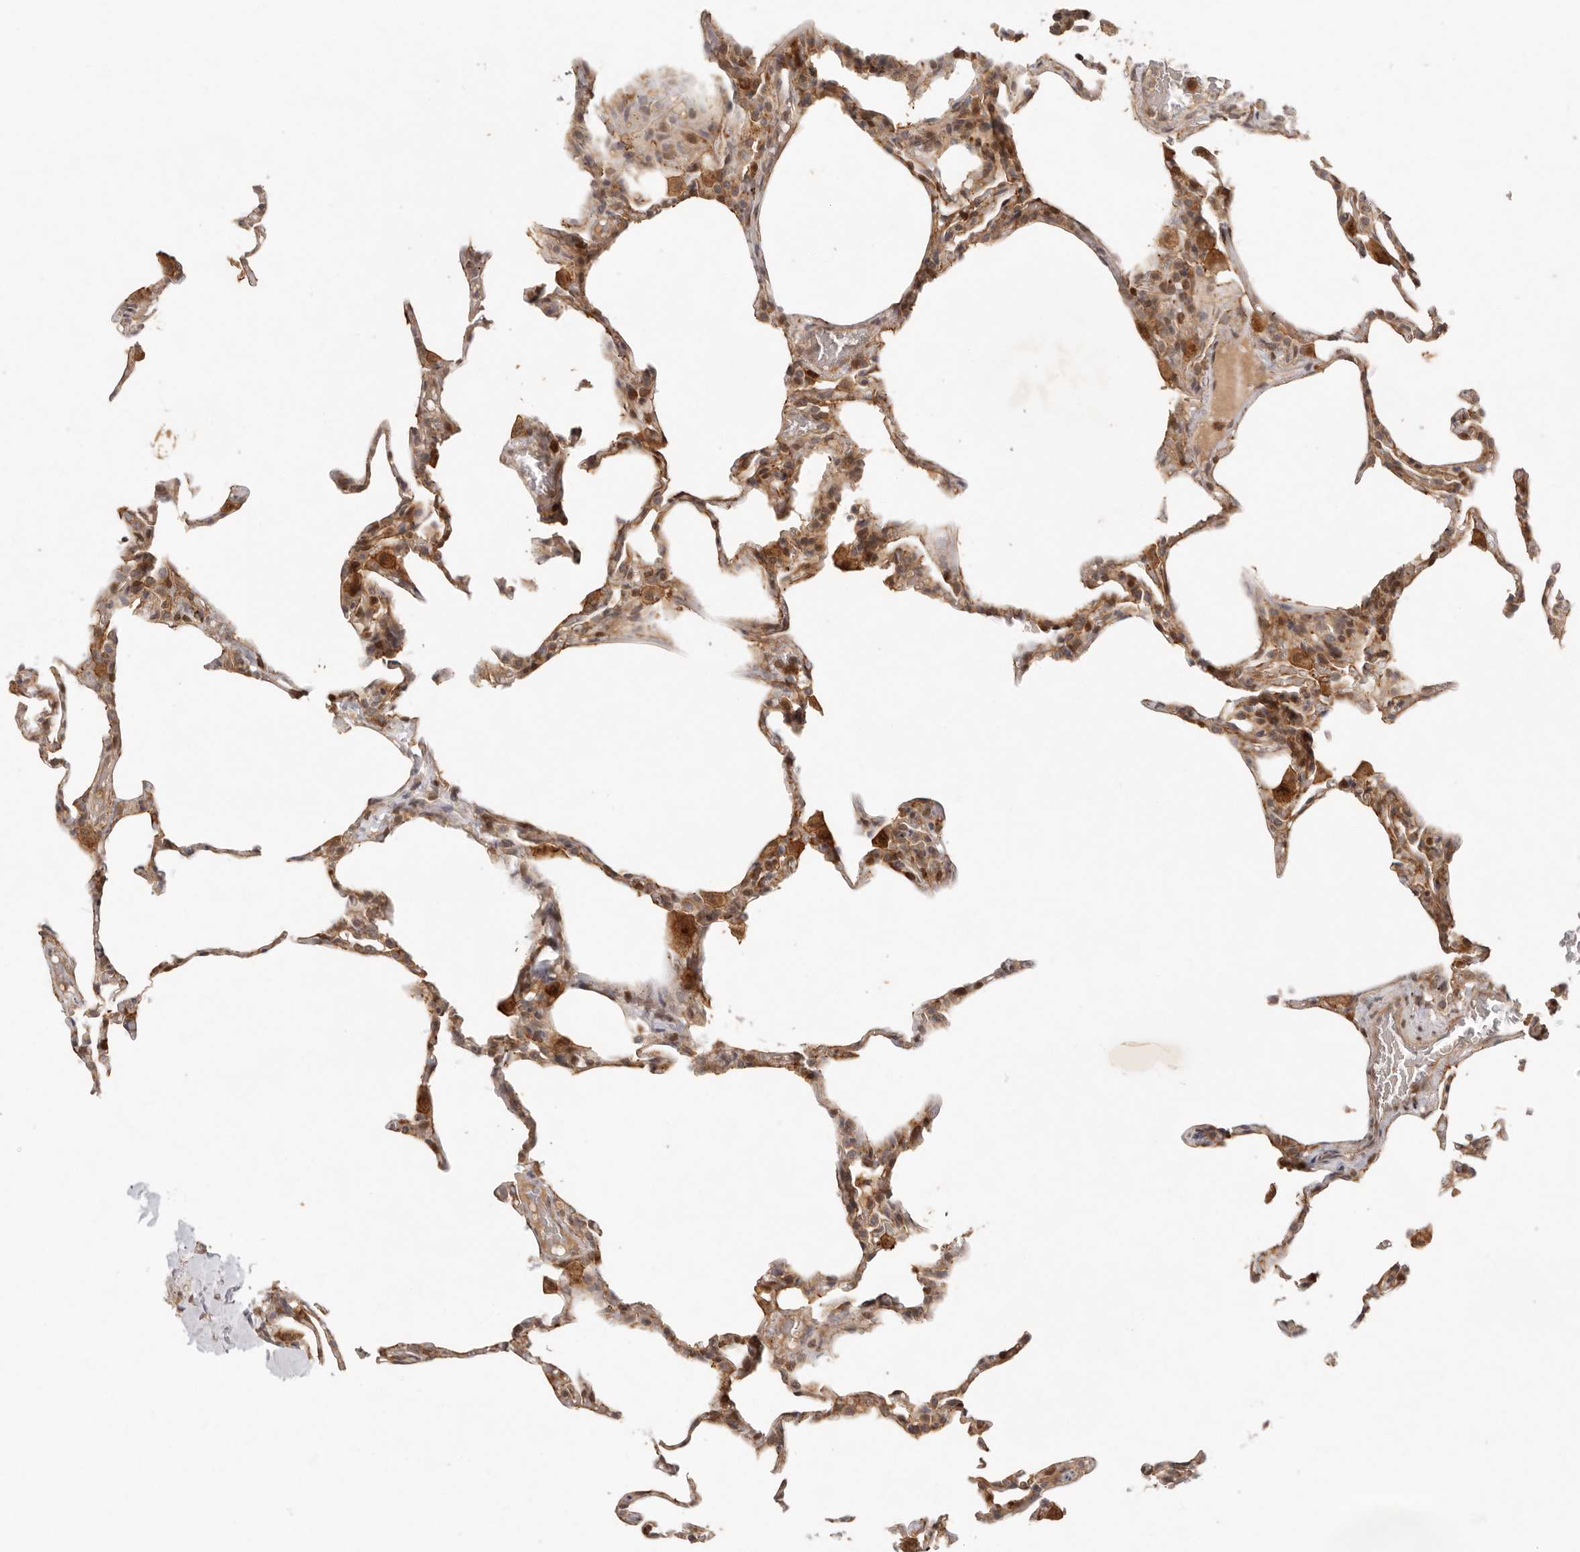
{"staining": {"intensity": "moderate", "quantity": ">75%", "location": "cytoplasmic/membranous,nuclear"}, "tissue": "lung", "cell_type": "Alveolar cells", "image_type": "normal", "snomed": [{"axis": "morphology", "description": "Normal tissue, NOS"}, {"axis": "topography", "description": "Lung"}], "caption": "DAB (3,3'-diaminobenzidine) immunohistochemical staining of unremarkable human lung reveals moderate cytoplasmic/membranous,nuclear protein expression in approximately >75% of alveolar cells.", "gene": "AHDC1", "patient": {"sex": "male", "age": 20}}